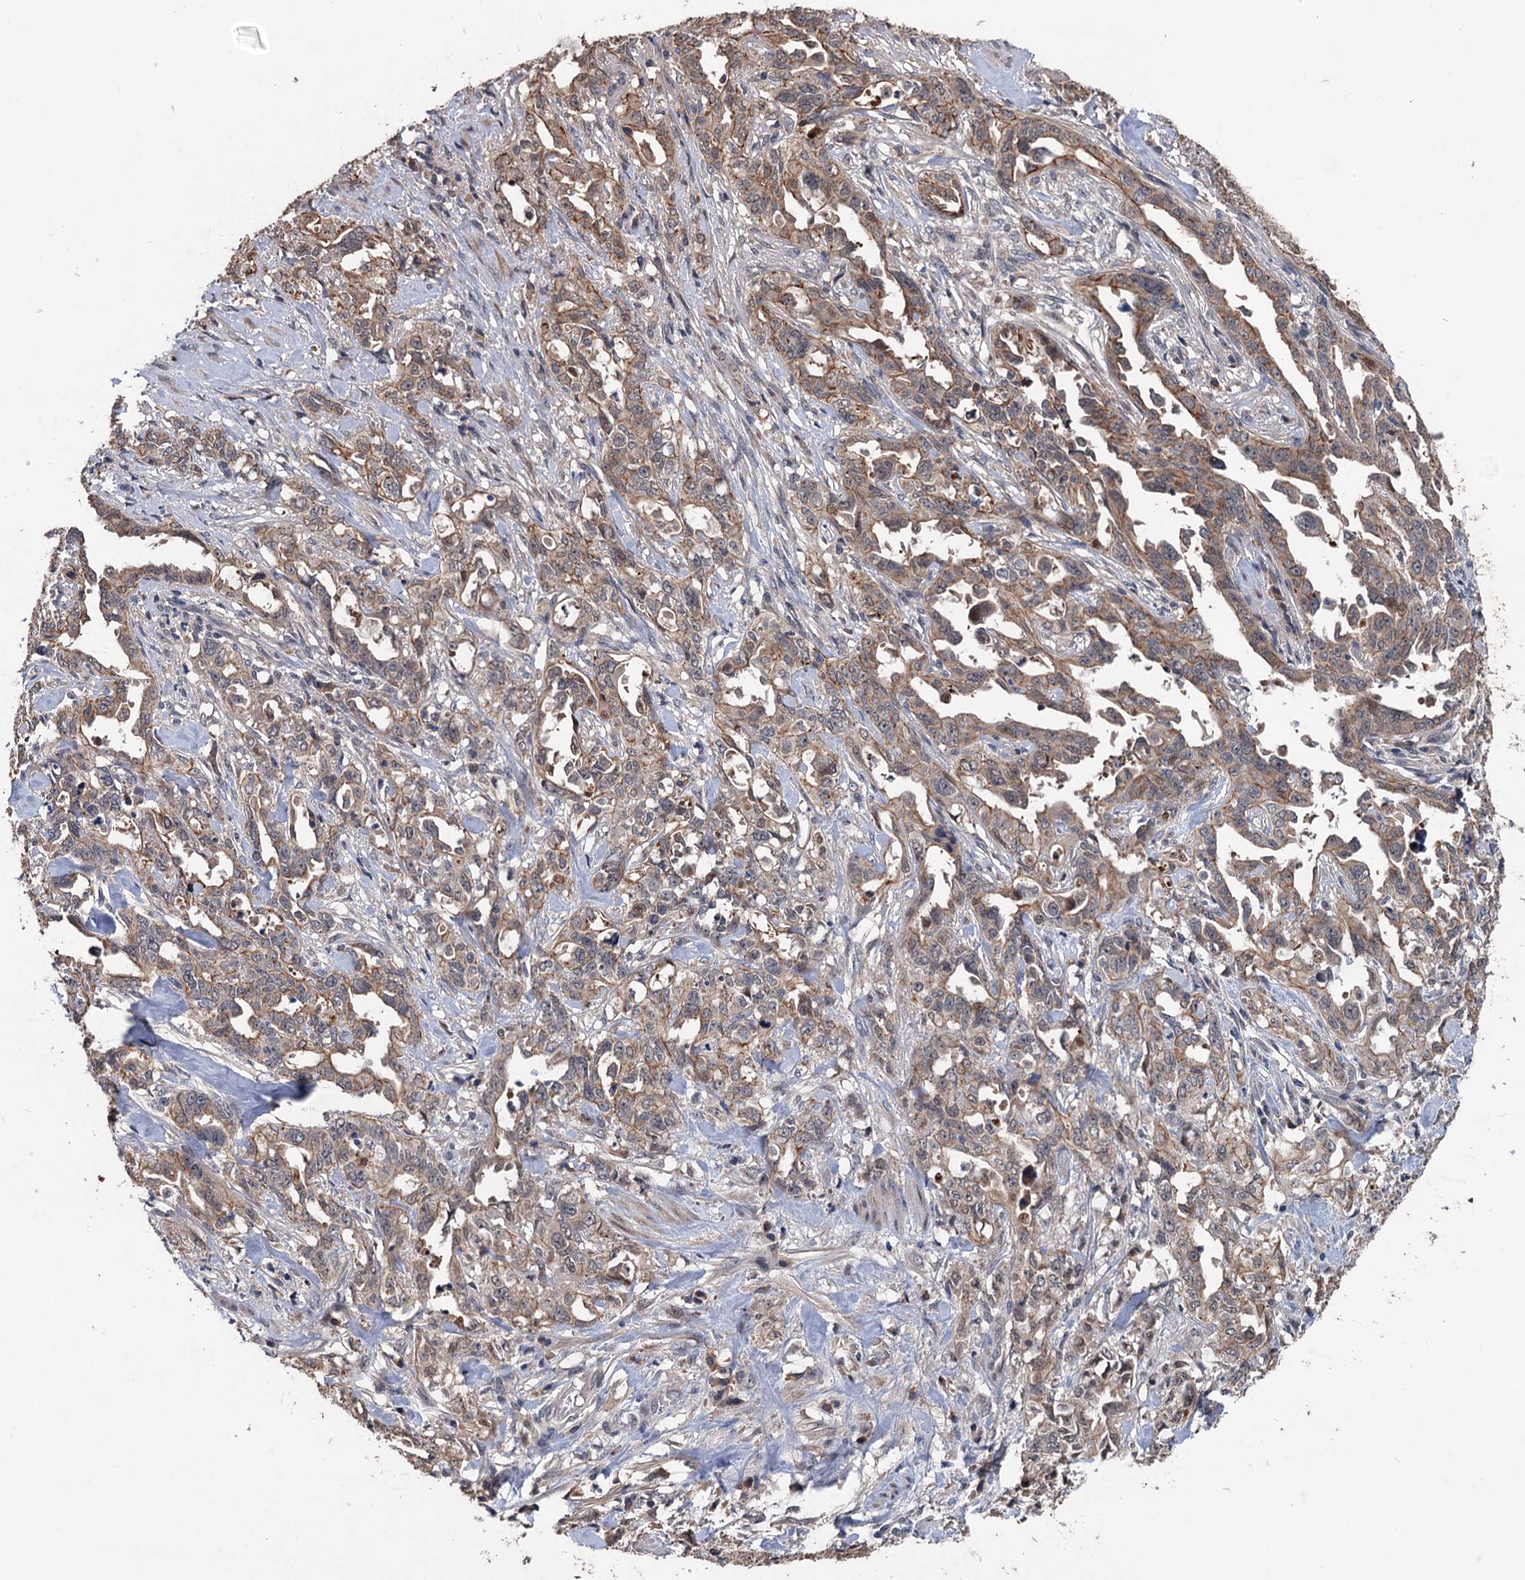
{"staining": {"intensity": "weak", "quantity": "25%-75%", "location": "cytoplasmic/membranous"}, "tissue": "endometrial cancer", "cell_type": "Tumor cells", "image_type": "cancer", "snomed": [{"axis": "morphology", "description": "Adenocarcinoma, NOS"}, {"axis": "topography", "description": "Endometrium"}], "caption": "The micrograph exhibits immunohistochemical staining of endometrial adenocarcinoma. There is weak cytoplasmic/membranous expression is present in about 25%-75% of tumor cells.", "gene": "ZNF438", "patient": {"sex": "female", "age": 65}}